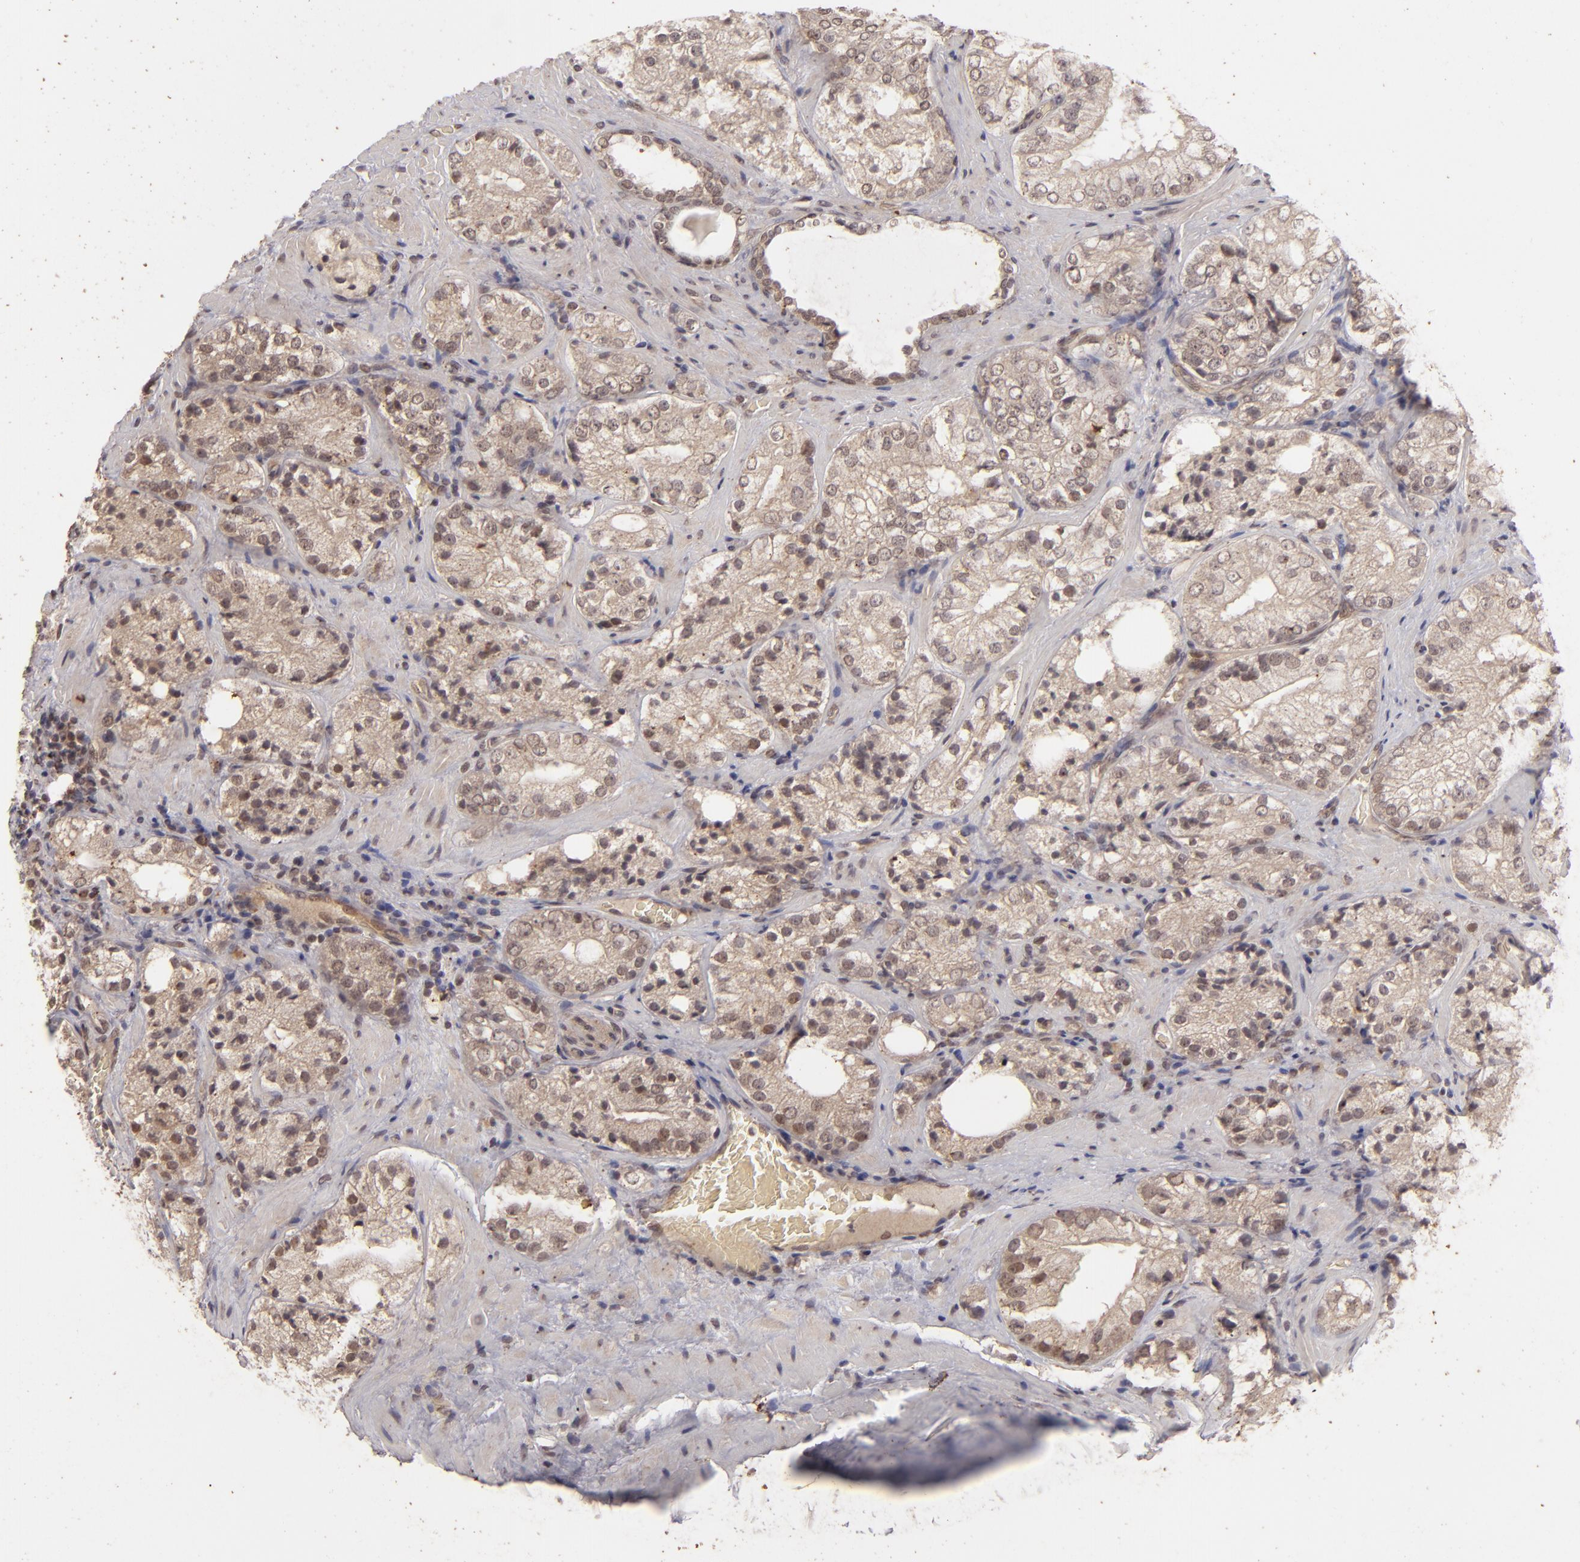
{"staining": {"intensity": "weak", "quantity": "25%-75%", "location": "cytoplasmic/membranous"}, "tissue": "prostate cancer", "cell_type": "Tumor cells", "image_type": "cancer", "snomed": [{"axis": "morphology", "description": "Adenocarcinoma, Low grade"}, {"axis": "topography", "description": "Prostate"}], "caption": "An image of prostate cancer stained for a protein reveals weak cytoplasmic/membranous brown staining in tumor cells. (DAB = brown stain, brightfield microscopy at high magnification).", "gene": "DFFA", "patient": {"sex": "male", "age": 60}}